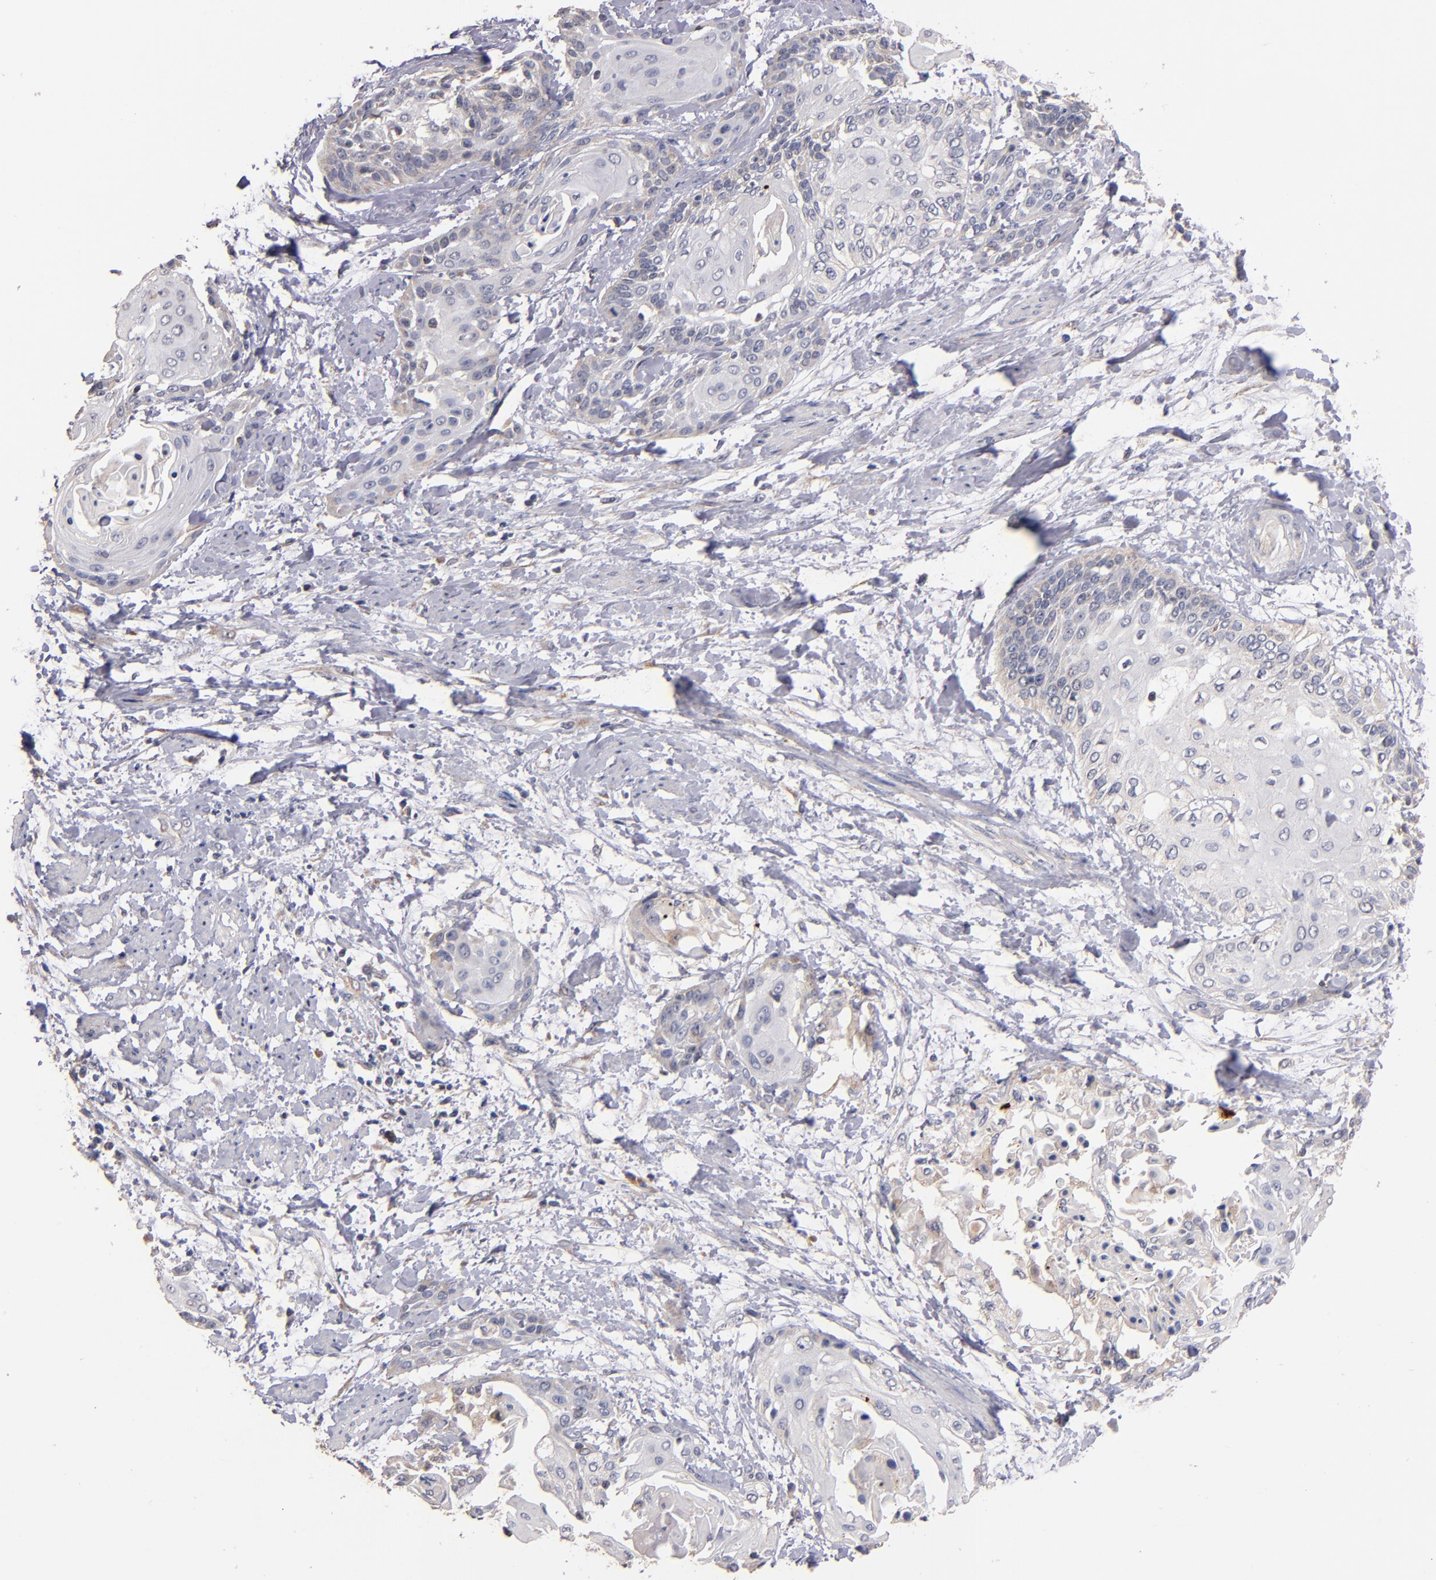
{"staining": {"intensity": "weak", "quantity": "<25%", "location": "cytoplasmic/membranous"}, "tissue": "cervical cancer", "cell_type": "Tumor cells", "image_type": "cancer", "snomed": [{"axis": "morphology", "description": "Squamous cell carcinoma, NOS"}, {"axis": "topography", "description": "Cervix"}], "caption": "A photomicrograph of human cervical squamous cell carcinoma is negative for staining in tumor cells. (Stains: DAB (3,3'-diaminobenzidine) immunohistochemistry (IHC) with hematoxylin counter stain, Microscopy: brightfield microscopy at high magnification).", "gene": "DIABLO", "patient": {"sex": "female", "age": 57}}